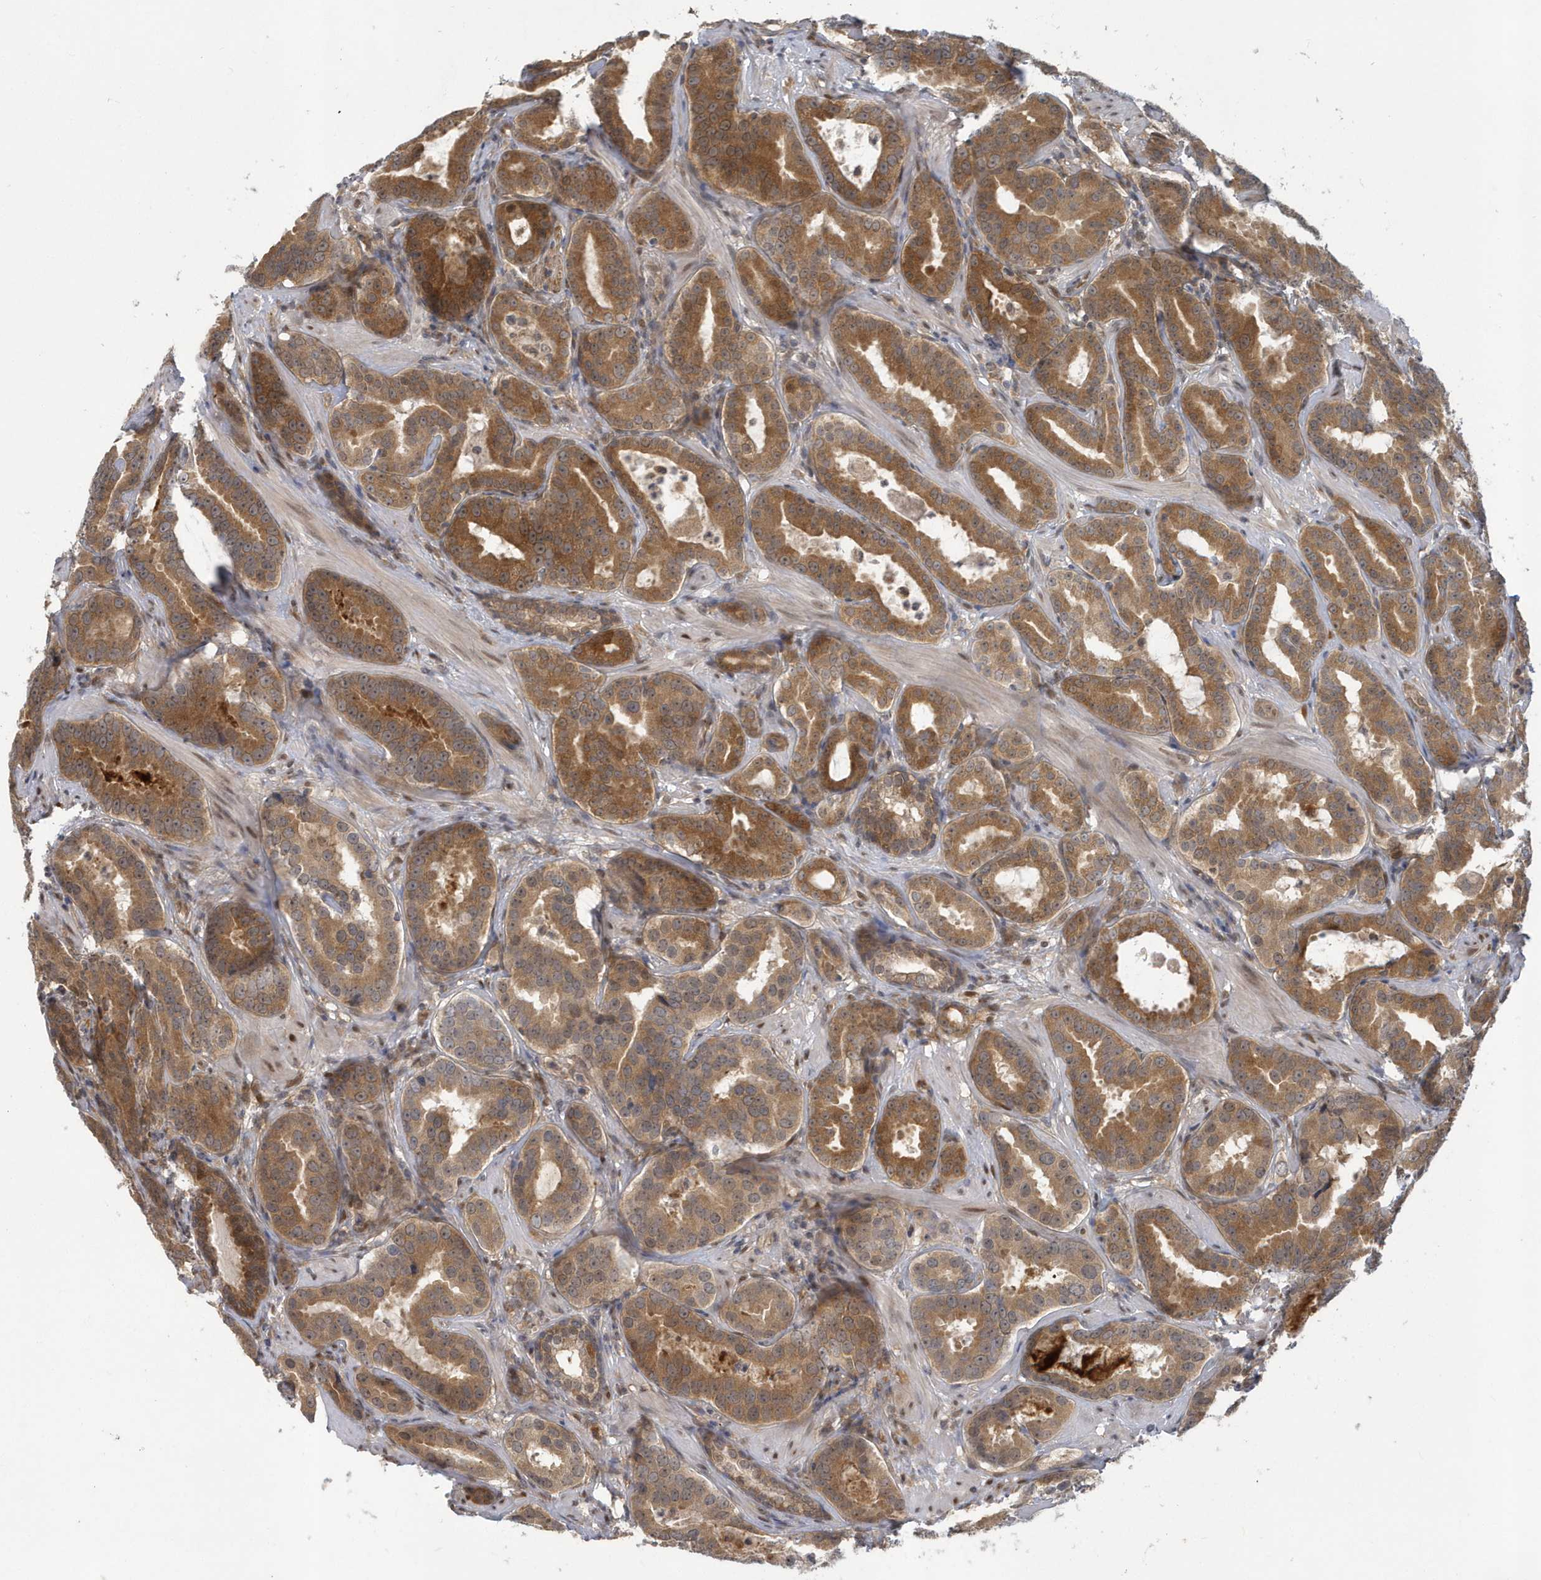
{"staining": {"intensity": "strong", "quantity": ">75%", "location": "cytoplasmic/membranous"}, "tissue": "prostate cancer", "cell_type": "Tumor cells", "image_type": "cancer", "snomed": [{"axis": "morphology", "description": "Adenocarcinoma, Low grade"}, {"axis": "topography", "description": "Prostate"}], "caption": "The micrograph demonstrates a brown stain indicating the presence of a protein in the cytoplasmic/membranous of tumor cells in prostate cancer (low-grade adenocarcinoma). (brown staining indicates protein expression, while blue staining denotes nuclei).", "gene": "ATG4A", "patient": {"sex": "male", "age": 59}}